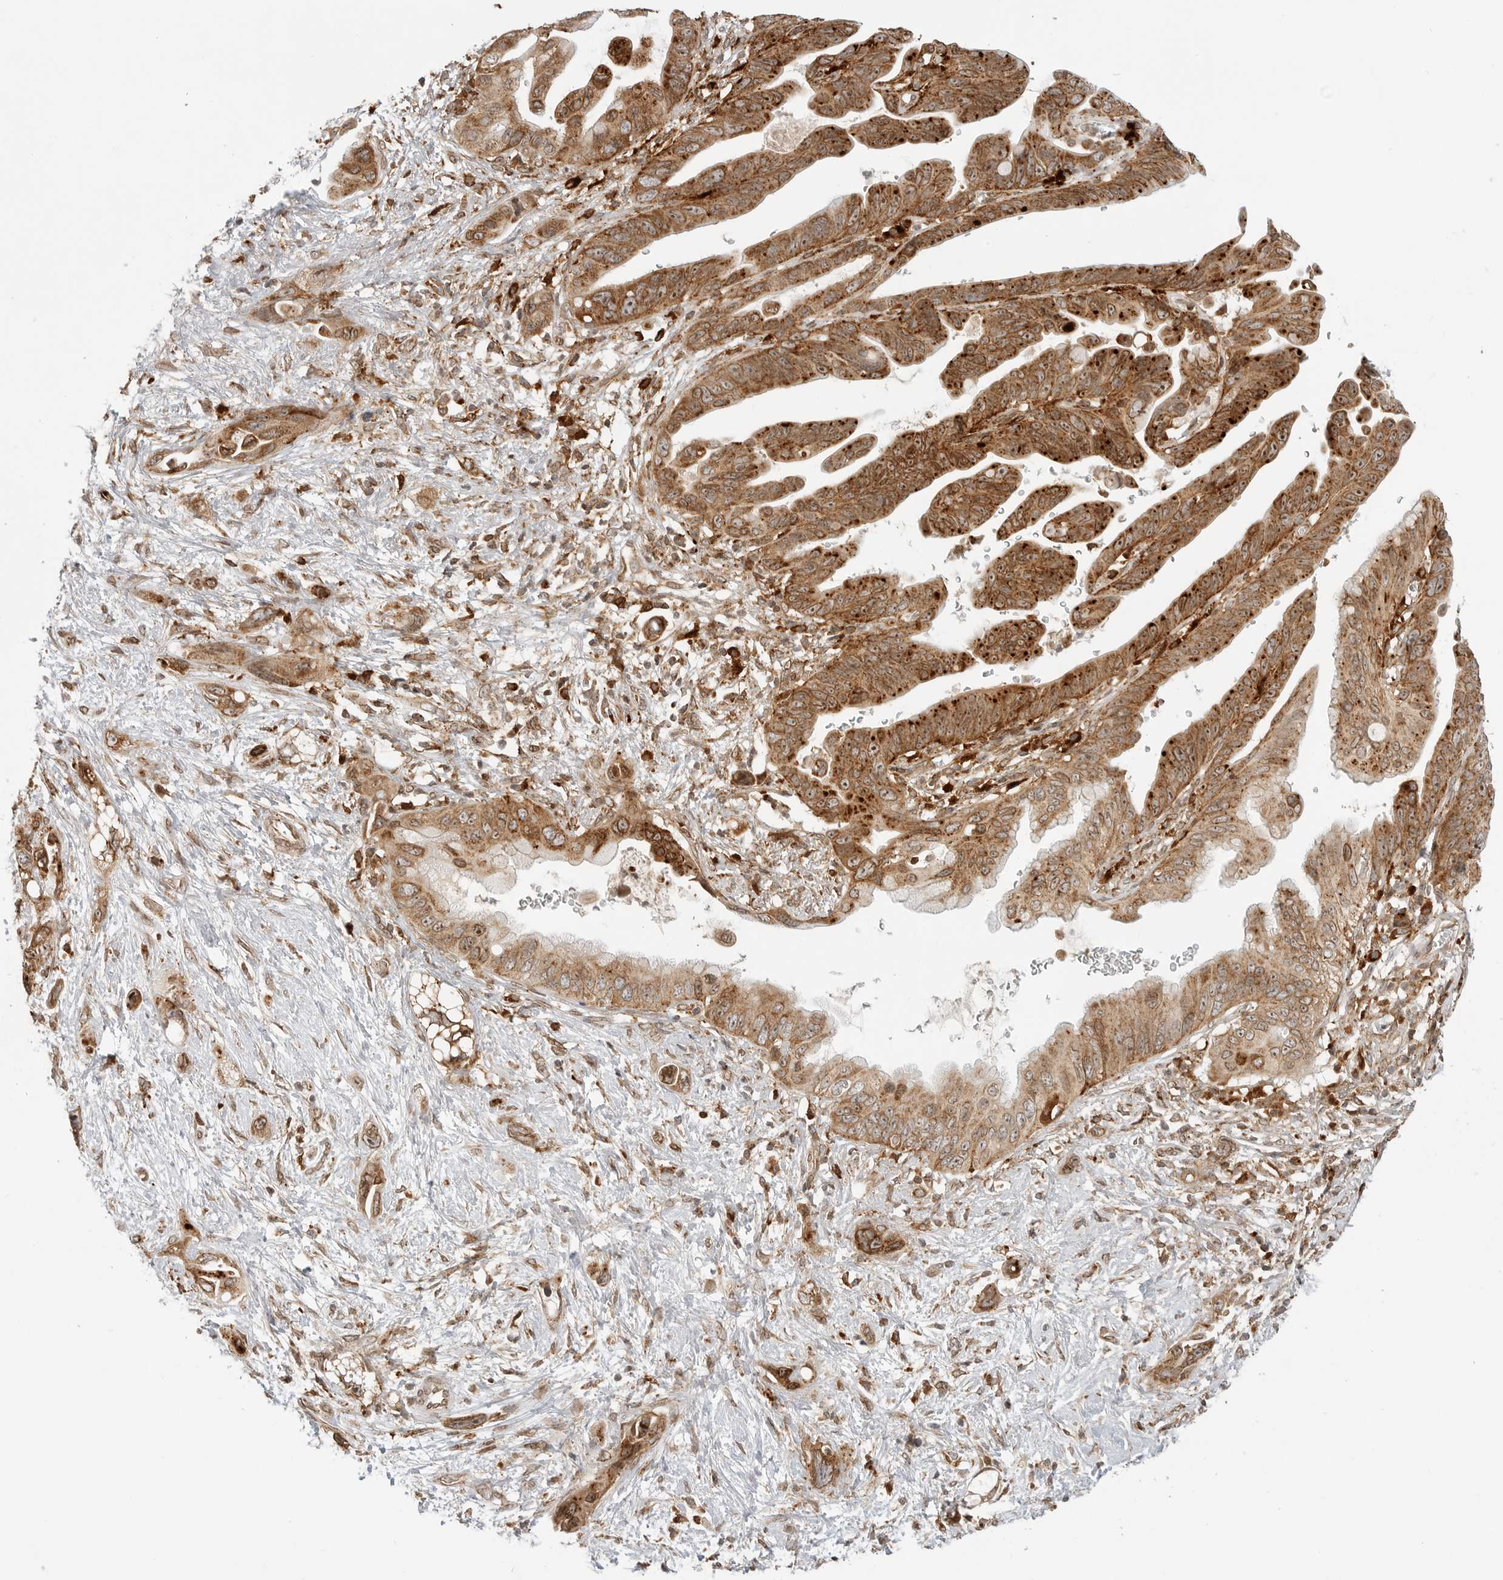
{"staining": {"intensity": "strong", "quantity": ">75%", "location": "cytoplasmic/membranous"}, "tissue": "pancreatic cancer", "cell_type": "Tumor cells", "image_type": "cancer", "snomed": [{"axis": "morphology", "description": "Adenocarcinoma, NOS"}, {"axis": "topography", "description": "Pancreas"}], "caption": "IHC image of pancreatic cancer (adenocarcinoma) stained for a protein (brown), which demonstrates high levels of strong cytoplasmic/membranous positivity in approximately >75% of tumor cells.", "gene": "IDUA", "patient": {"sex": "female", "age": 72}}